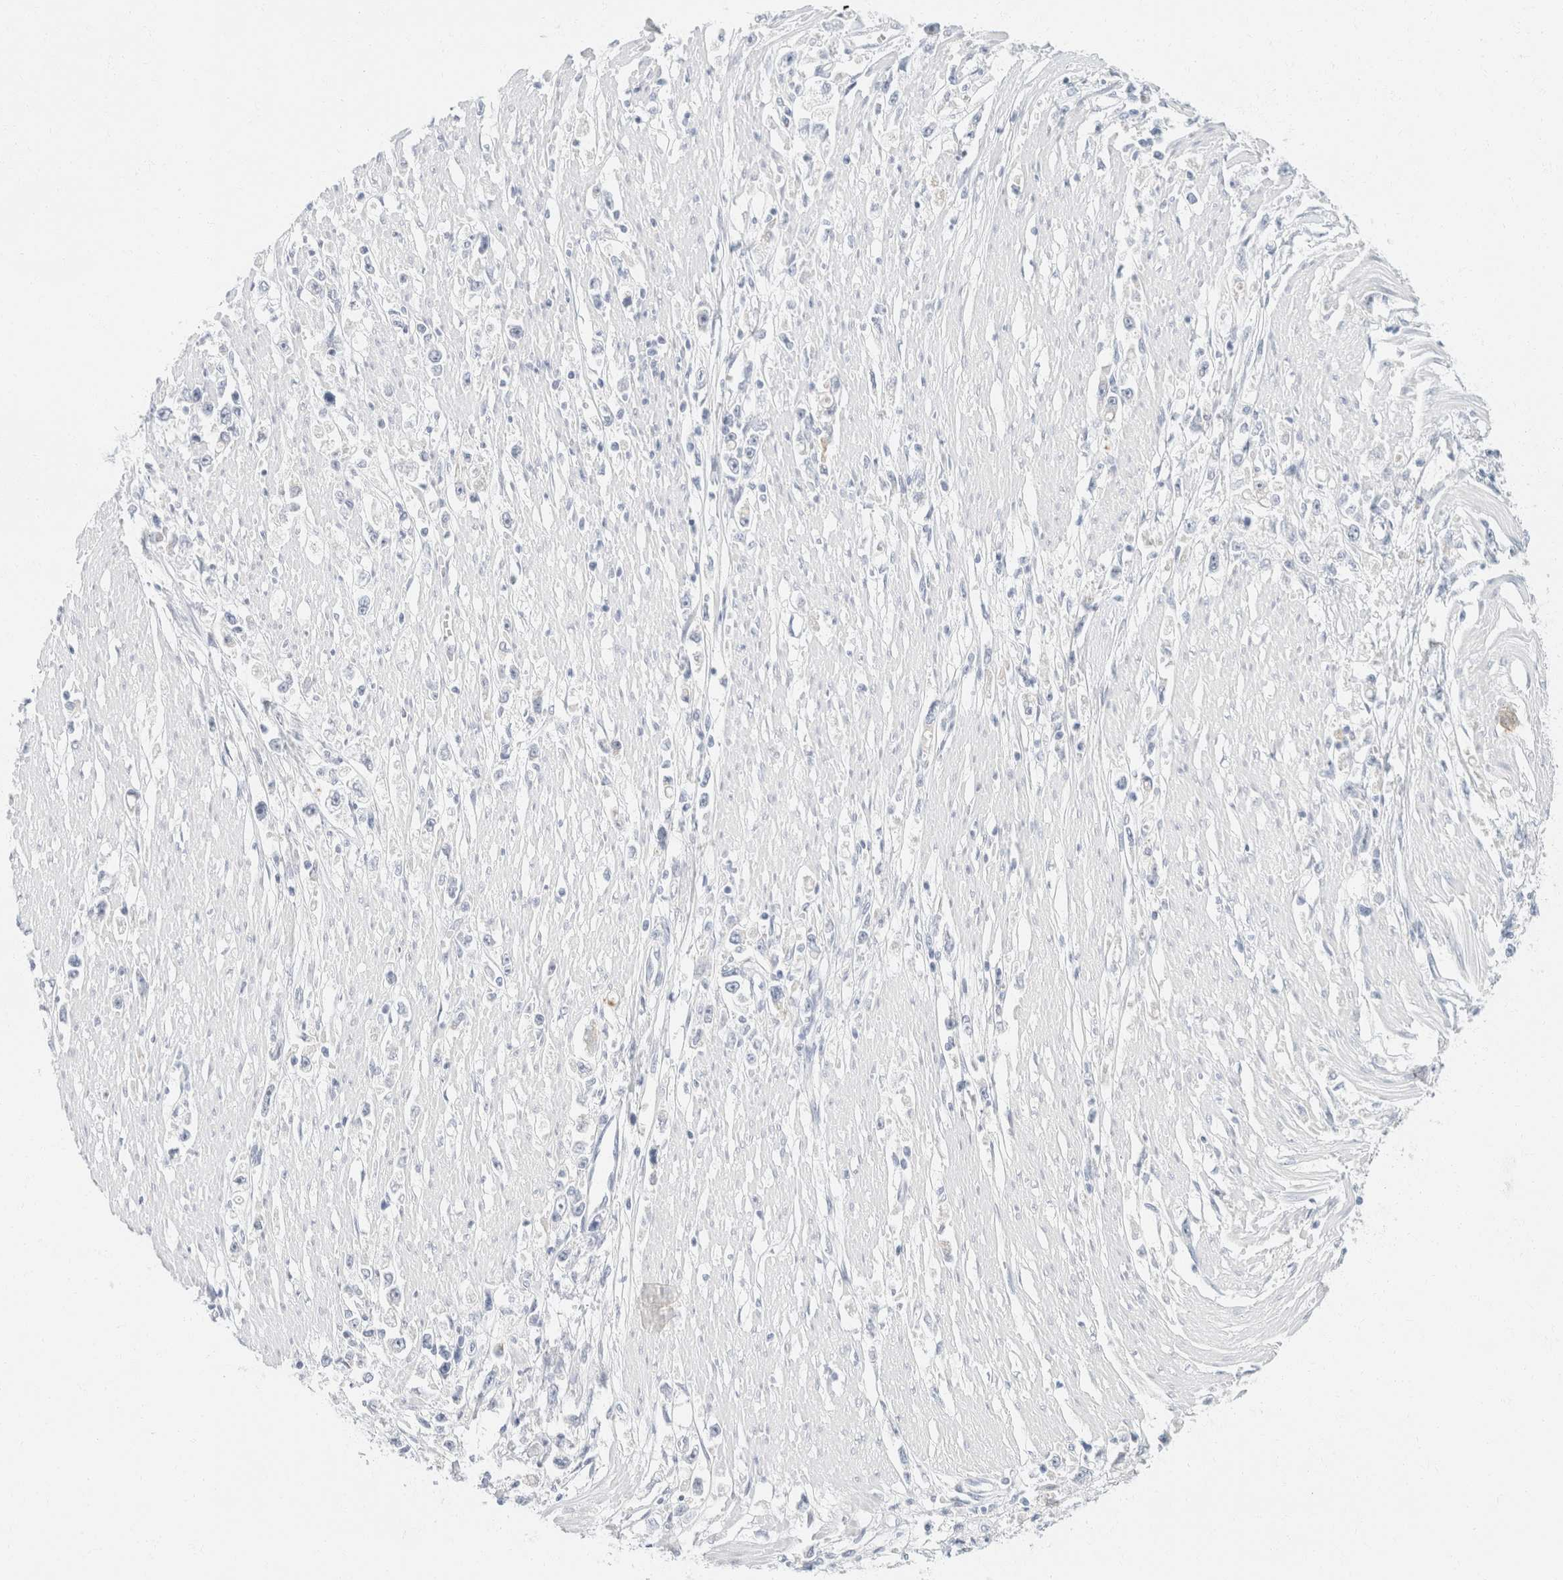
{"staining": {"intensity": "negative", "quantity": "none", "location": "none"}, "tissue": "stomach cancer", "cell_type": "Tumor cells", "image_type": "cancer", "snomed": [{"axis": "morphology", "description": "Adenocarcinoma, NOS"}, {"axis": "topography", "description": "Stomach"}], "caption": "Tumor cells show no significant protein positivity in adenocarcinoma (stomach).", "gene": "KRT20", "patient": {"sex": "female", "age": 59}}